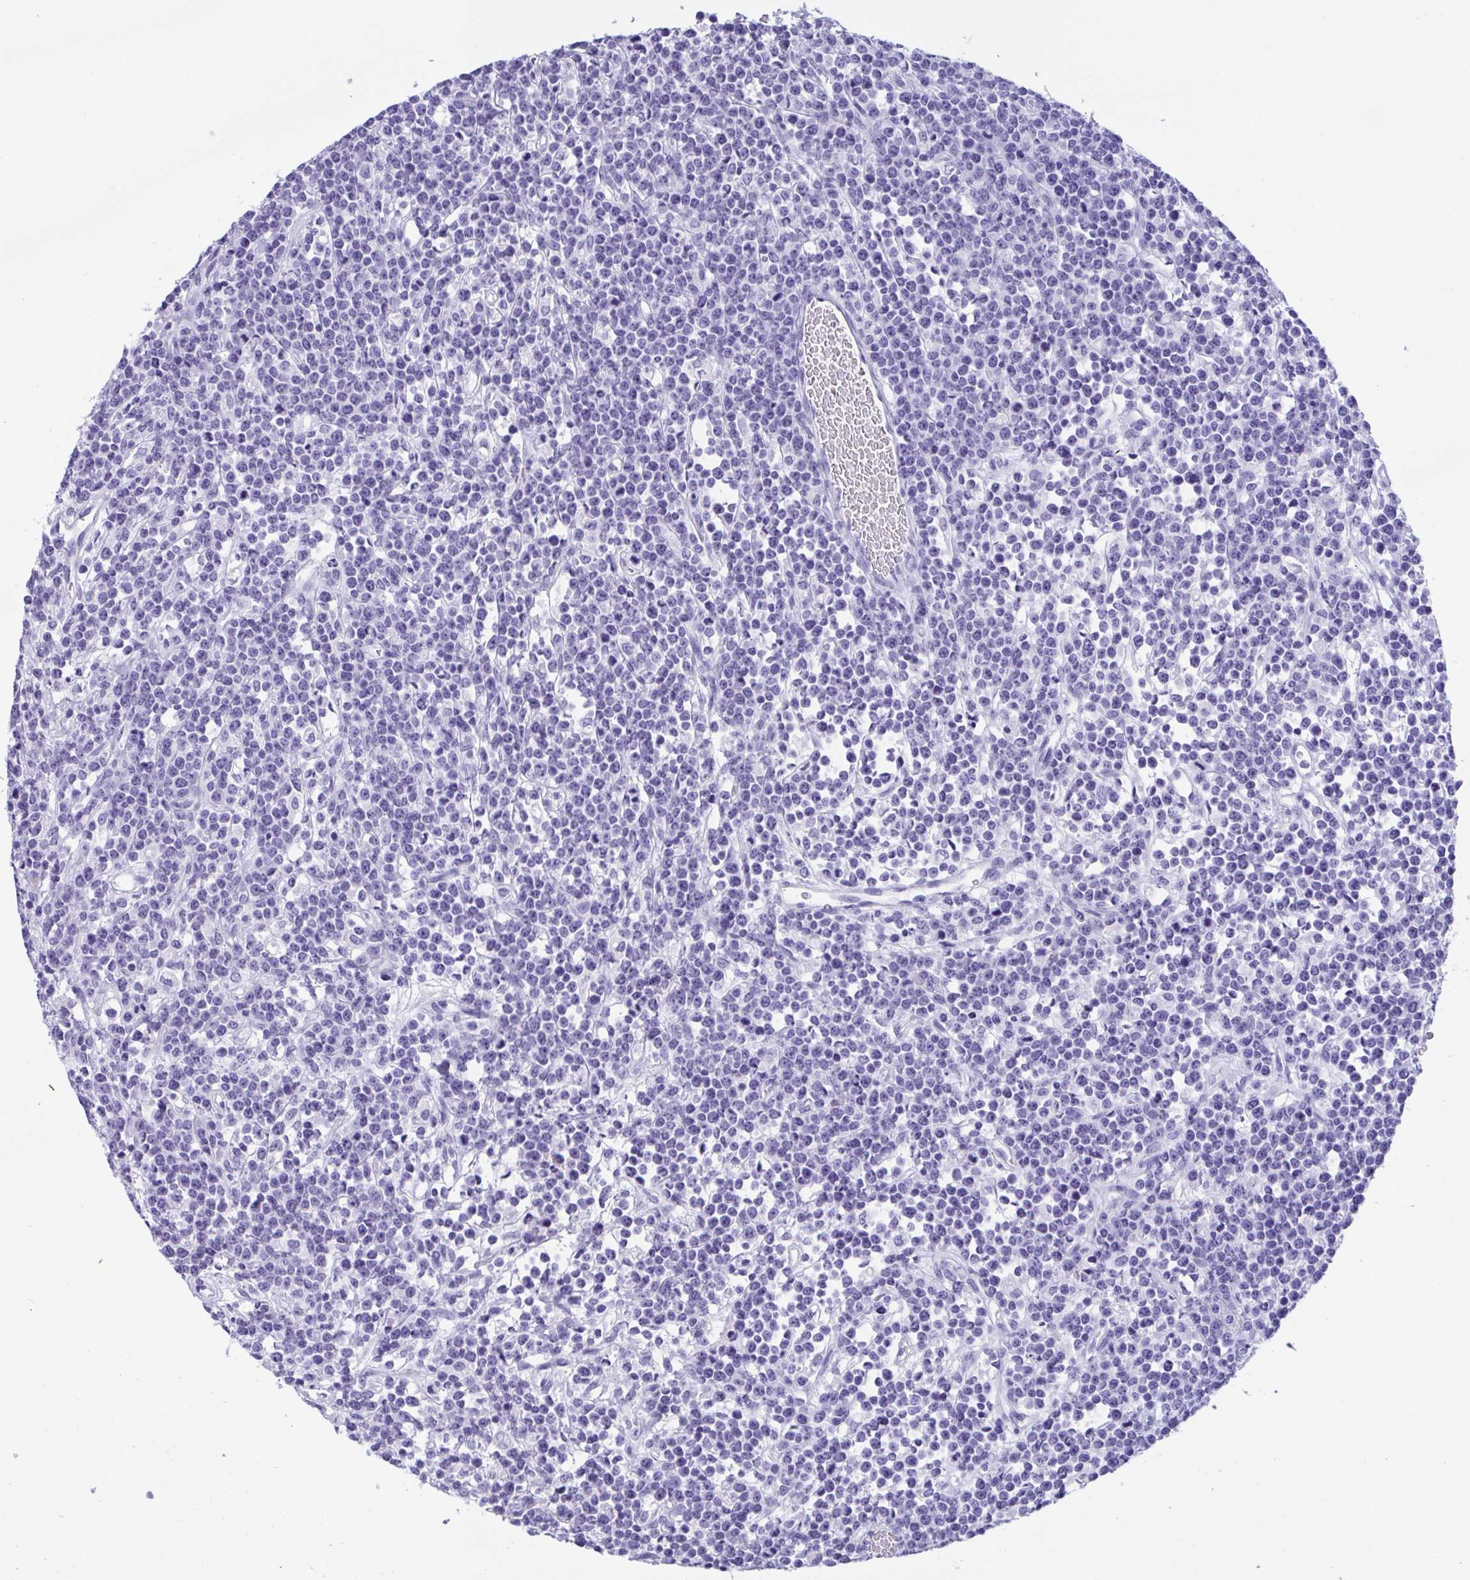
{"staining": {"intensity": "negative", "quantity": "none", "location": "none"}, "tissue": "lymphoma", "cell_type": "Tumor cells", "image_type": "cancer", "snomed": [{"axis": "morphology", "description": "Malignant lymphoma, non-Hodgkin's type, High grade"}, {"axis": "topography", "description": "Ovary"}], "caption": "Malignant lymphoma, non-Hodgkin's type (high-grade) stained for a protein using immunohistochemistry (IHC) exhibits no expression tumor cells.", "gene": "ZNF850", "patient": {"sex": "female", "age": 56}}